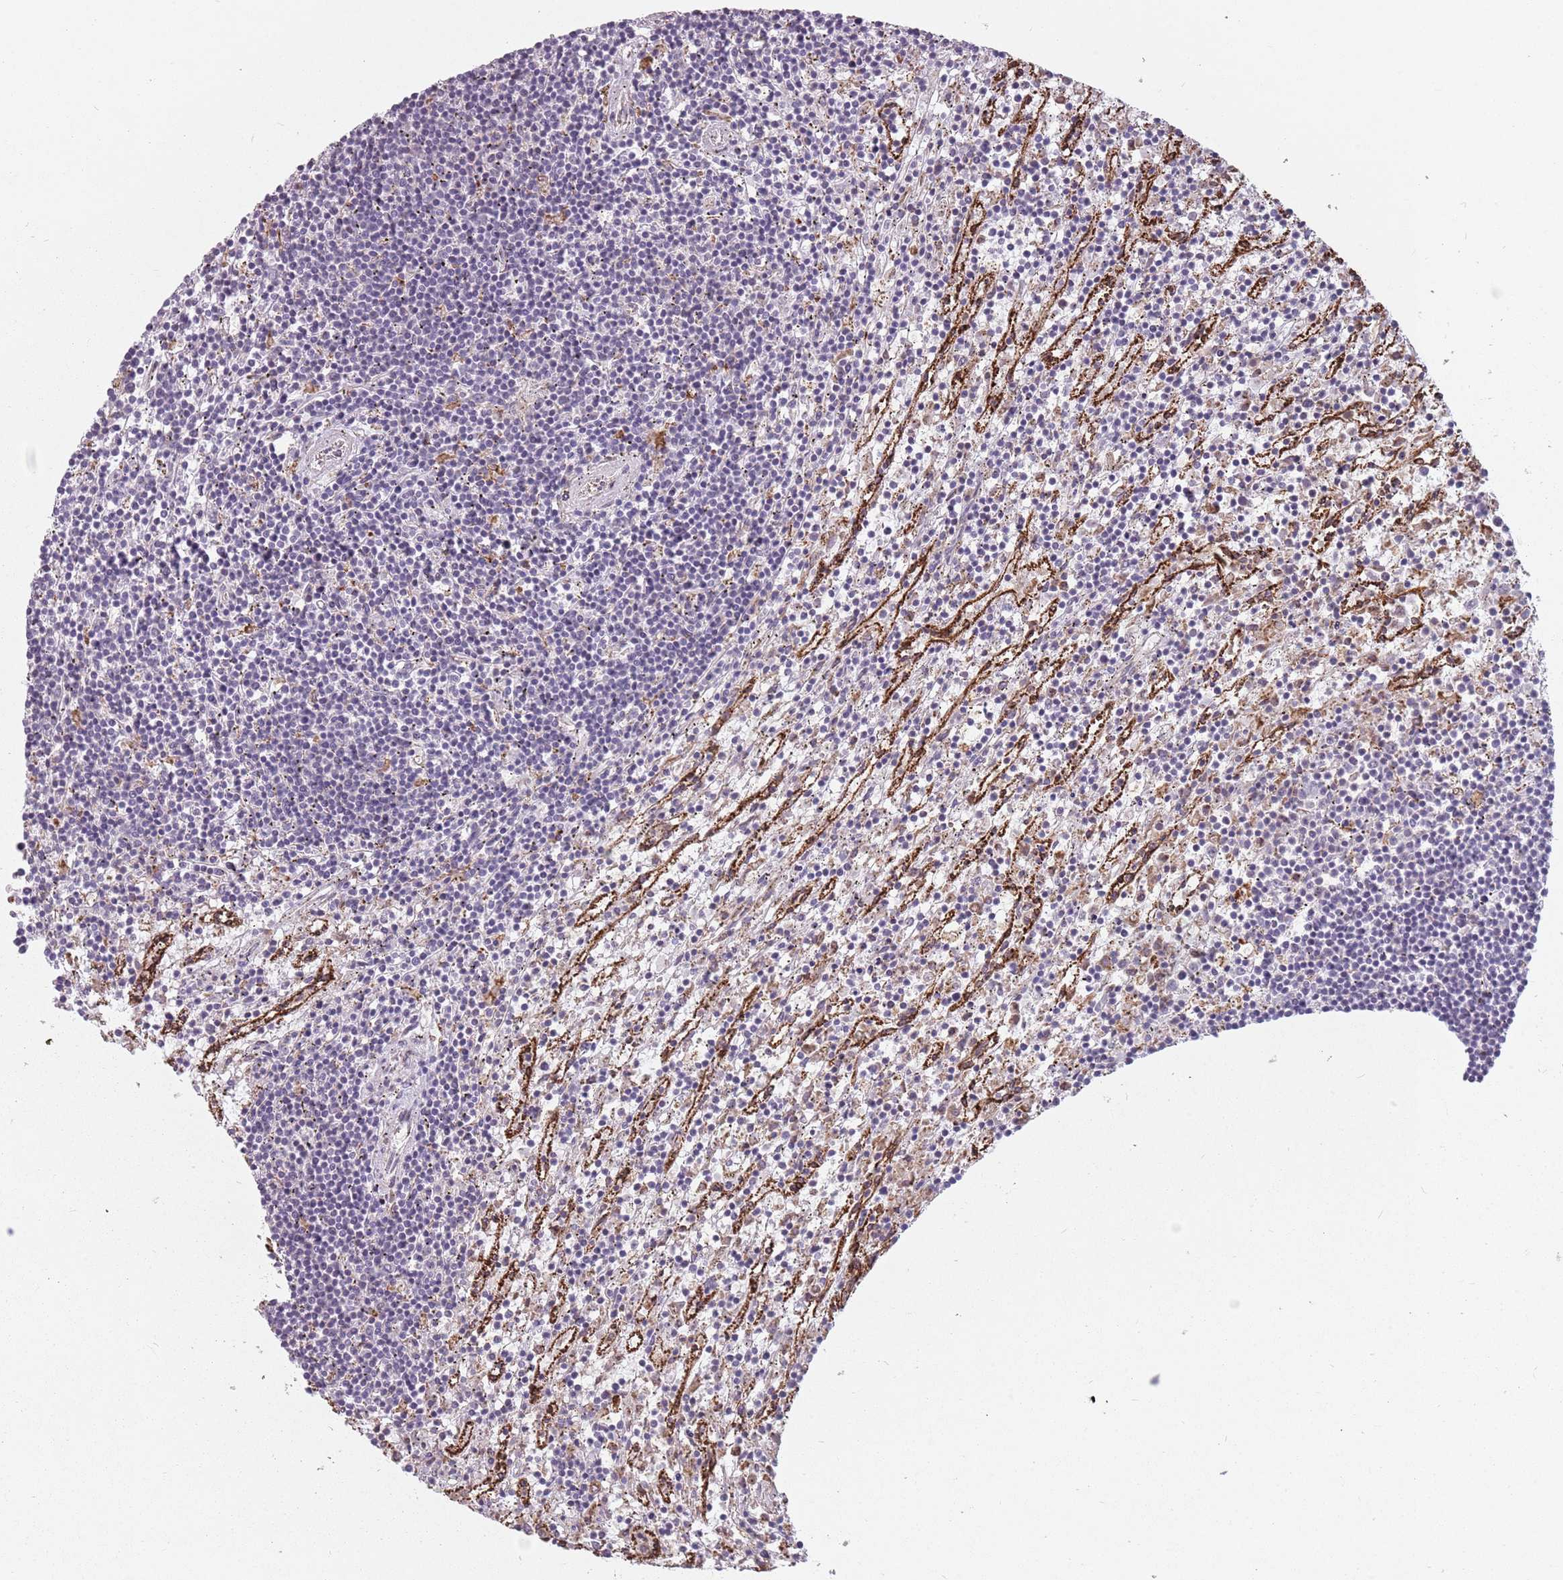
{"staining": {"intensity": "negative", "quantity": "none", "location": "none"}, "tissue": "lymphoma", "cell_type": "Tumor cells", "image_type": "cancer", "snomed": [{"axis": "morphology", "description": "Malignant lymphoma, non-Hodgkin's type, Low grade"}, {"axis": "topography", "description": "Spleen"}], "caption": "High magnification brightfield microscopy of low-grade malignant lymphoma, non-Hodgkin's type stained with DAB (3,3'-diaminobenzidine) (brown) and counterstained with hematoxylin (blue): tumor cells show no significant expression.", "gene": "RPS9", "patient": {"sex": "male", "age": 76}}